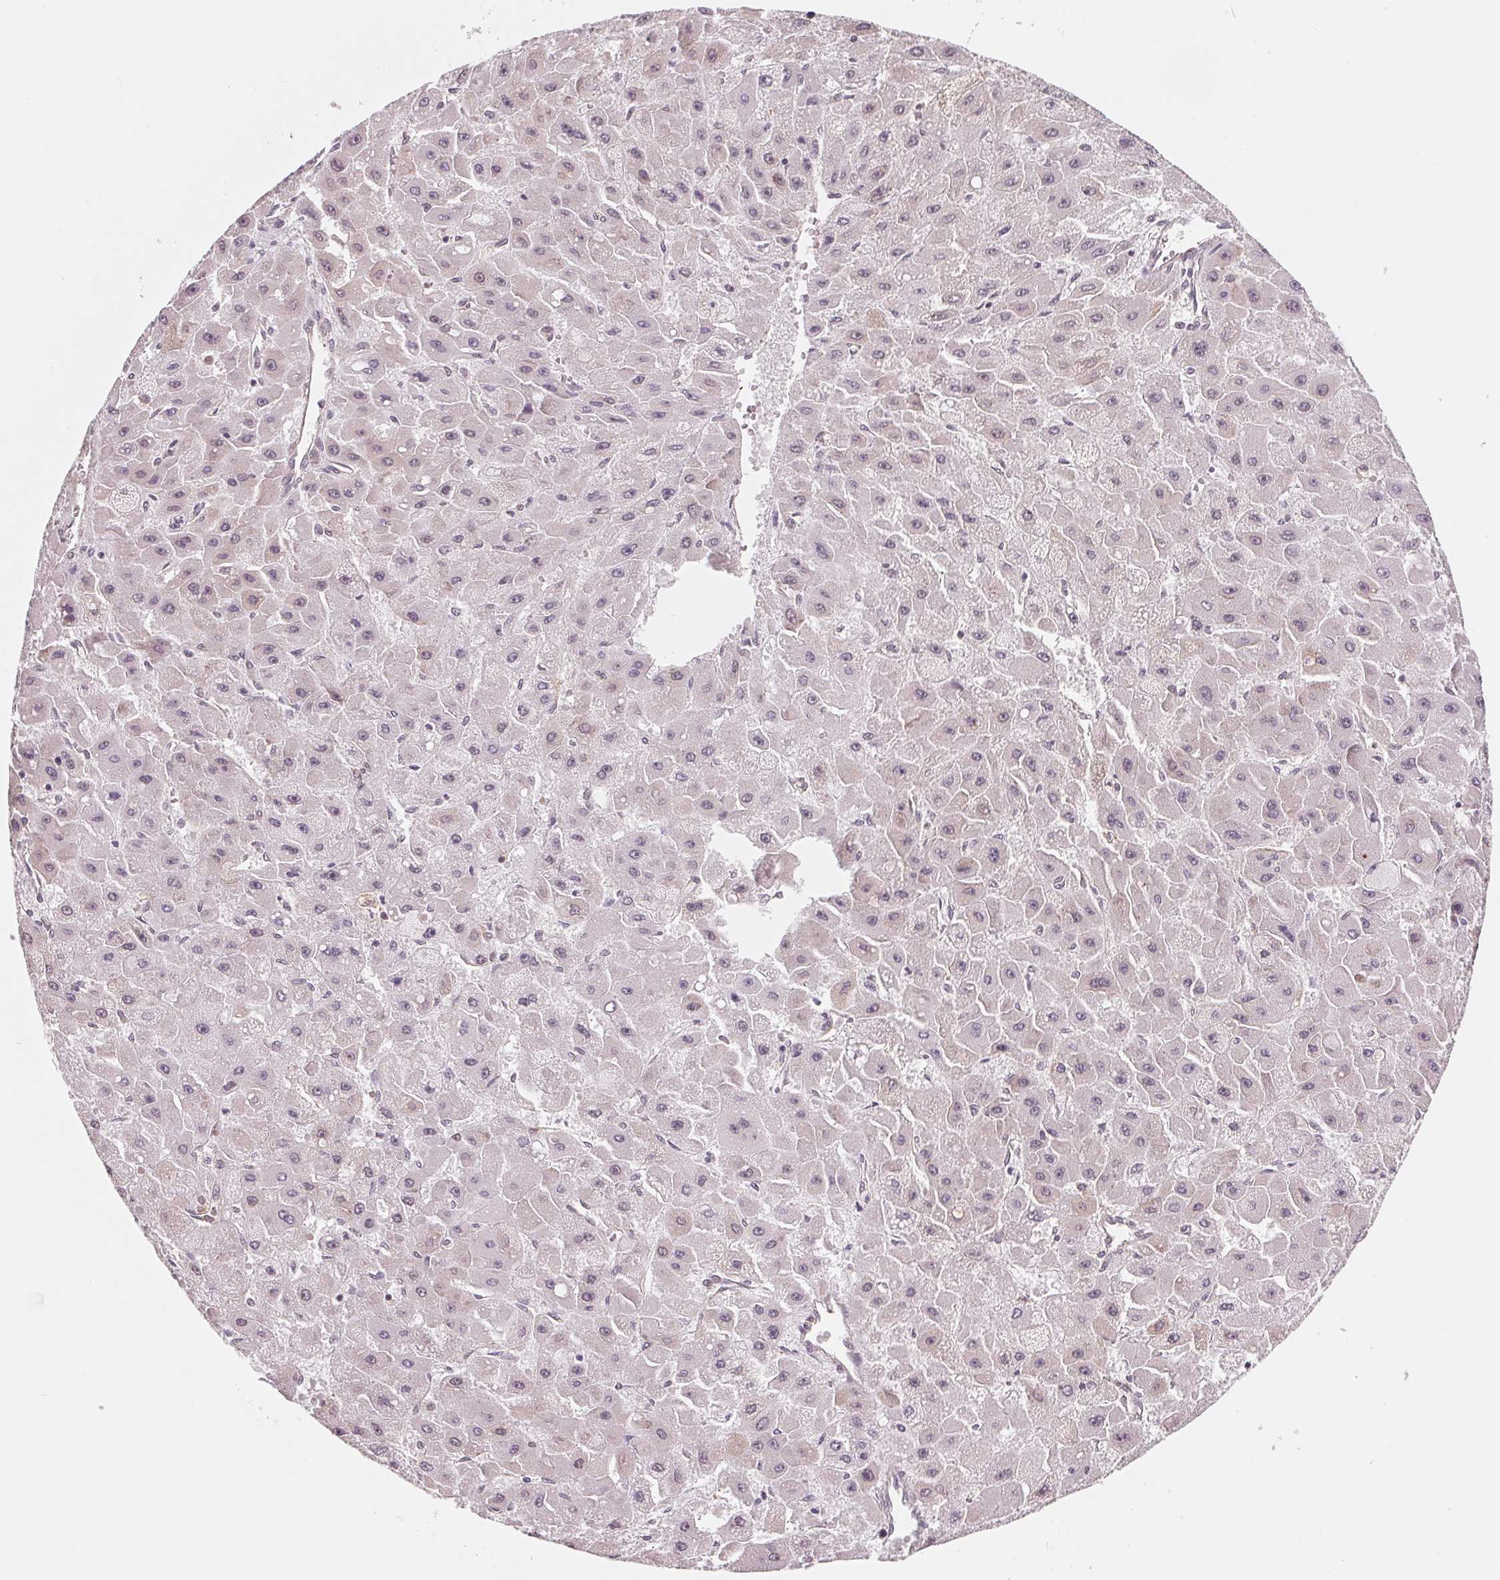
{"staining": {"intensity": "weak", "quantity": "<25%", "location": "cytoplasmic/membranous"}, "tissue": "liver cancer", "cell_type": "Tumor cells", "image_type": "cancer", "snomed": [{"axis": "morphology", "description": "Carcinoma, Hepatocellular, NOS"}, {"axis": "topography", "description": "Liver"}], "caption": "Immunohistochemistry (IHC) of liver hepatocellular carcinoma reveals no expression in tumor cells.", "gene": "GIGYF2", "patient": {"sex": "female", "age": 25}}